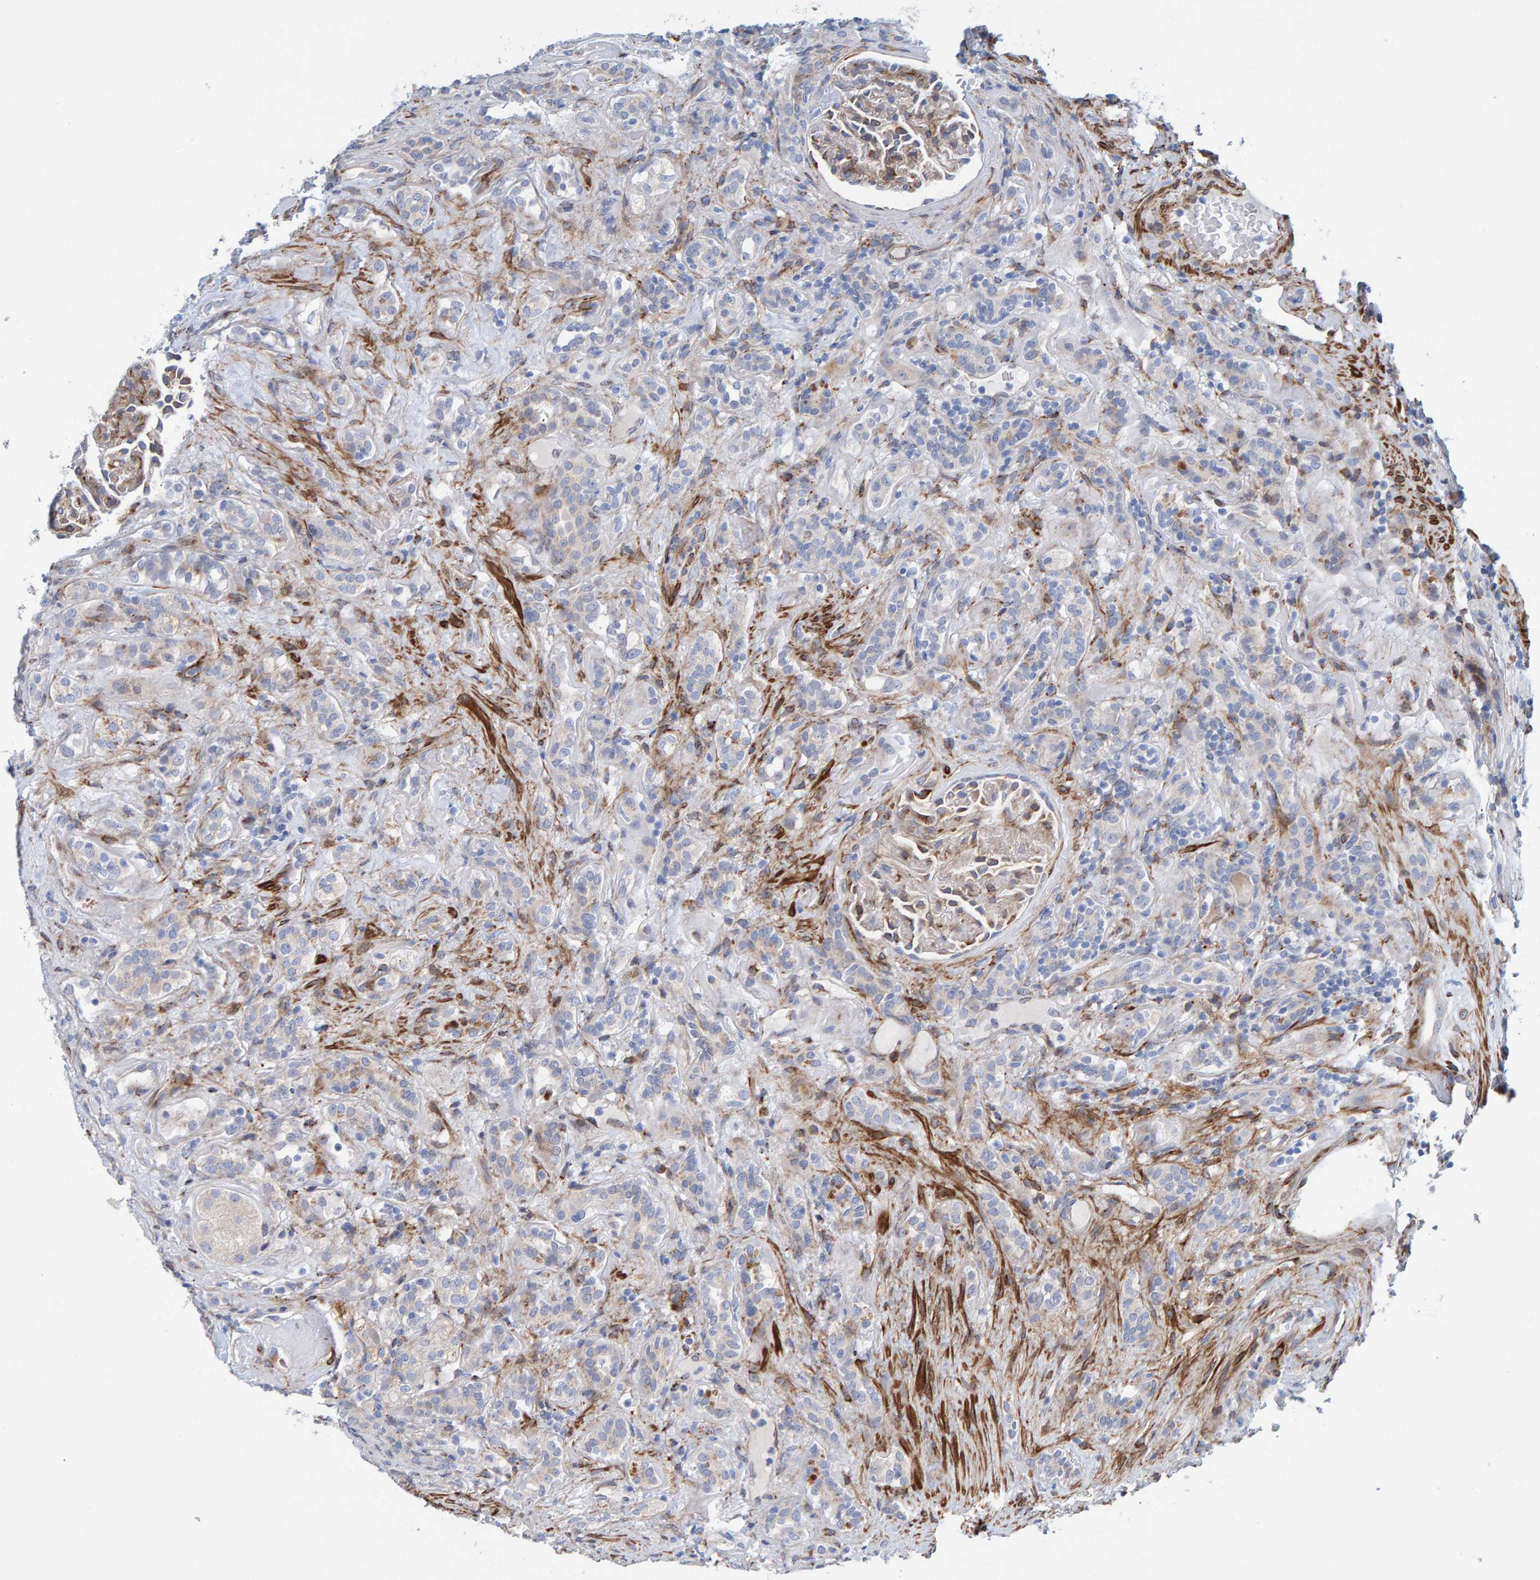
{"staining": {"intensity": "negative", "quantity": "none", "location": "none"}, "tissue": "renal cancer", "cell_type": "Tumor cells", "image_type": "cancer", "snomed": [{"axis": "morphology", "description": "Normal tissue, NOS"}, {"axis": "morphology", "description": "Adenocarcinoma, NOS"}, {"axis": "topography", "description": "Kidney"}], "caption": "Tumor cells are negative for brown protein staining in adenocarcinoma (renal).", "gene": "MMP16", "patient": {"sex": "female", "age": 72}}